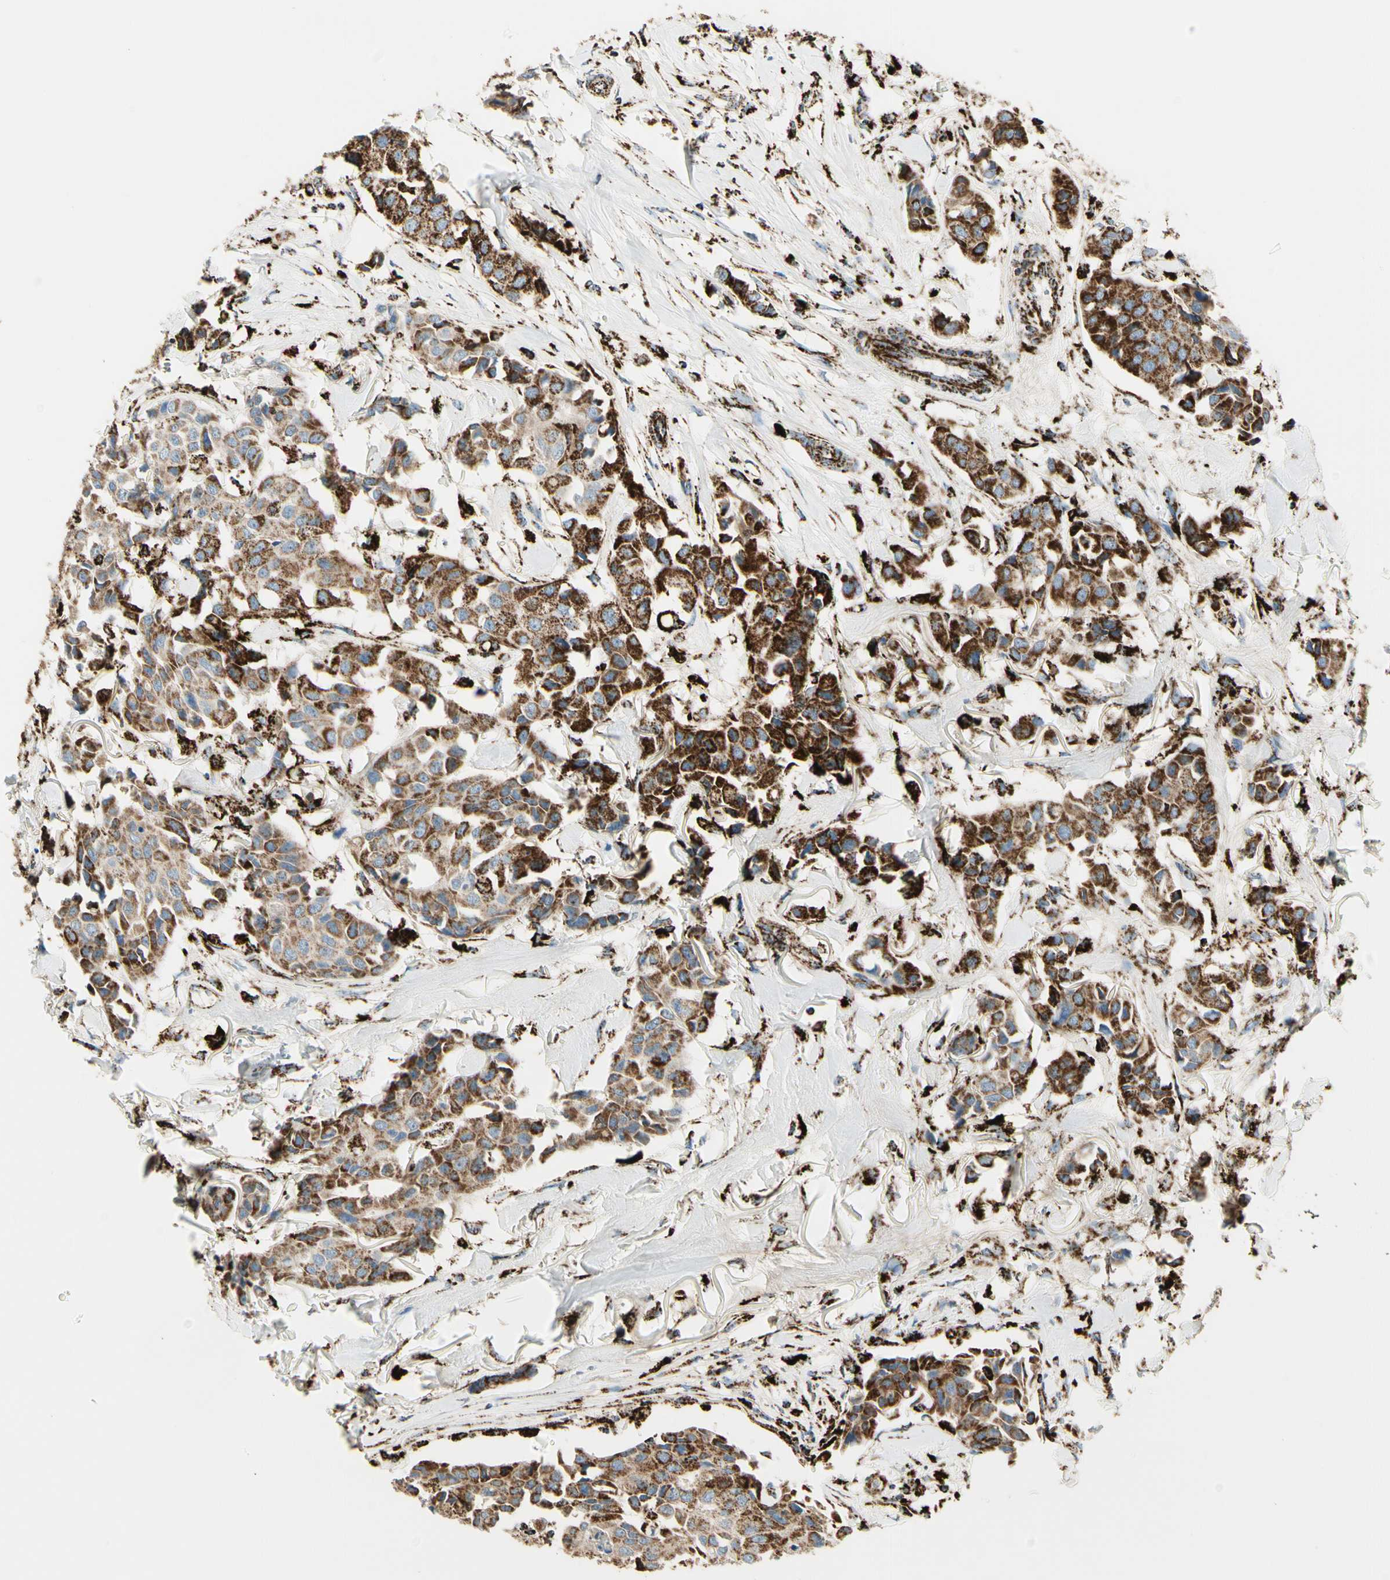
{"staining": {"intensity": "strong", "quantity": ">75%", "location": "cytoplasmic/membranous"}, "tissue": "breast cancer", "cell_type": "Tumor cells", "image_type": "cancer", "snomed": [{"axis": "morphology", "description": "Duct carcinoma"}, {"axis": "topography", "description": "Breast"}], "caption": "This micrograph reveals breast cancer stained with immunohistochemistry to label a protein in brown. The cytoplasmic/membranous of tumor cells show strong positivity for the protein. Nuclei are counter-stained blue.", "gene": "ME2", "patient": {"sex": "female", "age": 80}}